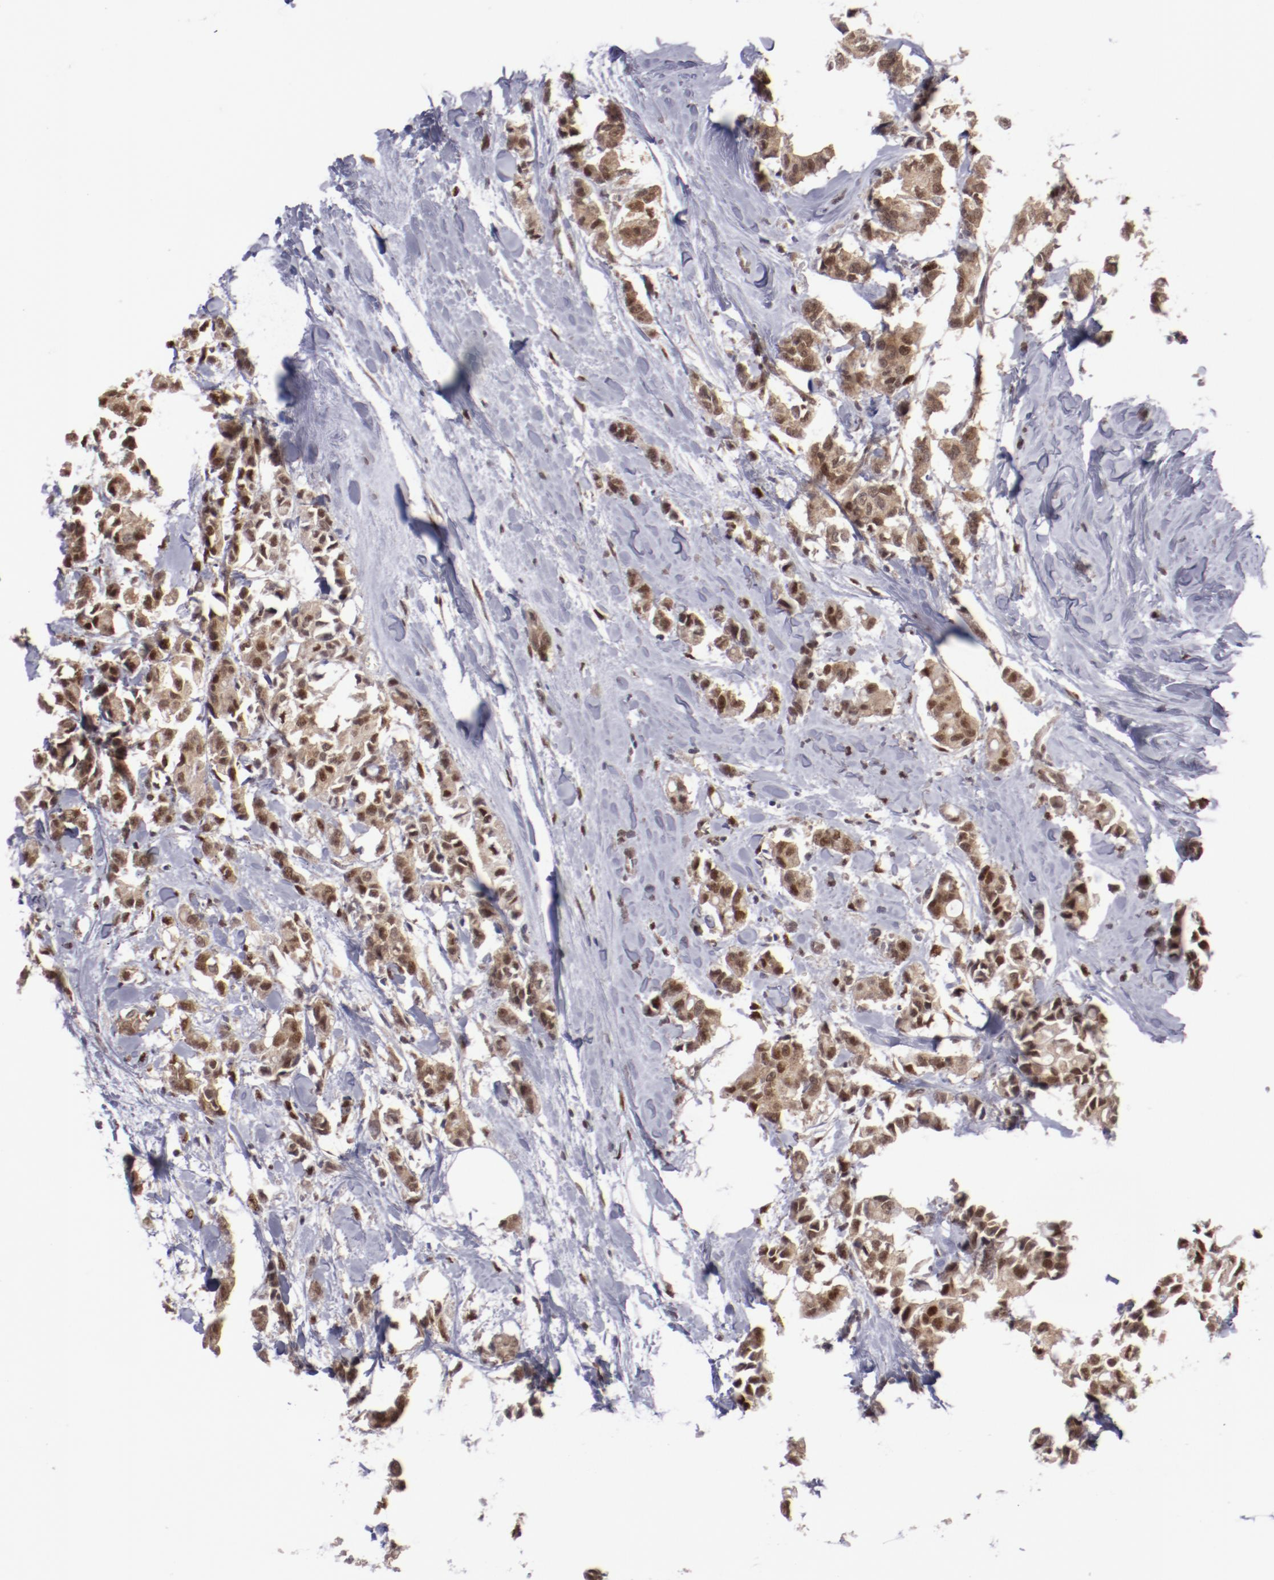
{"staining": {"intensity": "moderate", "quantity": ">75%", "location": "cytoplasmic/membranous,nuclear"}, "tissue": "breast cancer", "cell_type": "Tumor cells", "image_type": "cancer", "snomed": [{"axis": "morphology", "description": "Duct carcinoma"}, {"axis": "topography", "description": "Breast"}], "caption": "Brown immunohistochemical staining in invasive ductal carcinoma (breast) reveals moderate cytoplasmic/membranous and nuclear staining in about >75% of tumor cells.", "gene": "ARNT", "patient": {"sex": "female", "age": 84}}